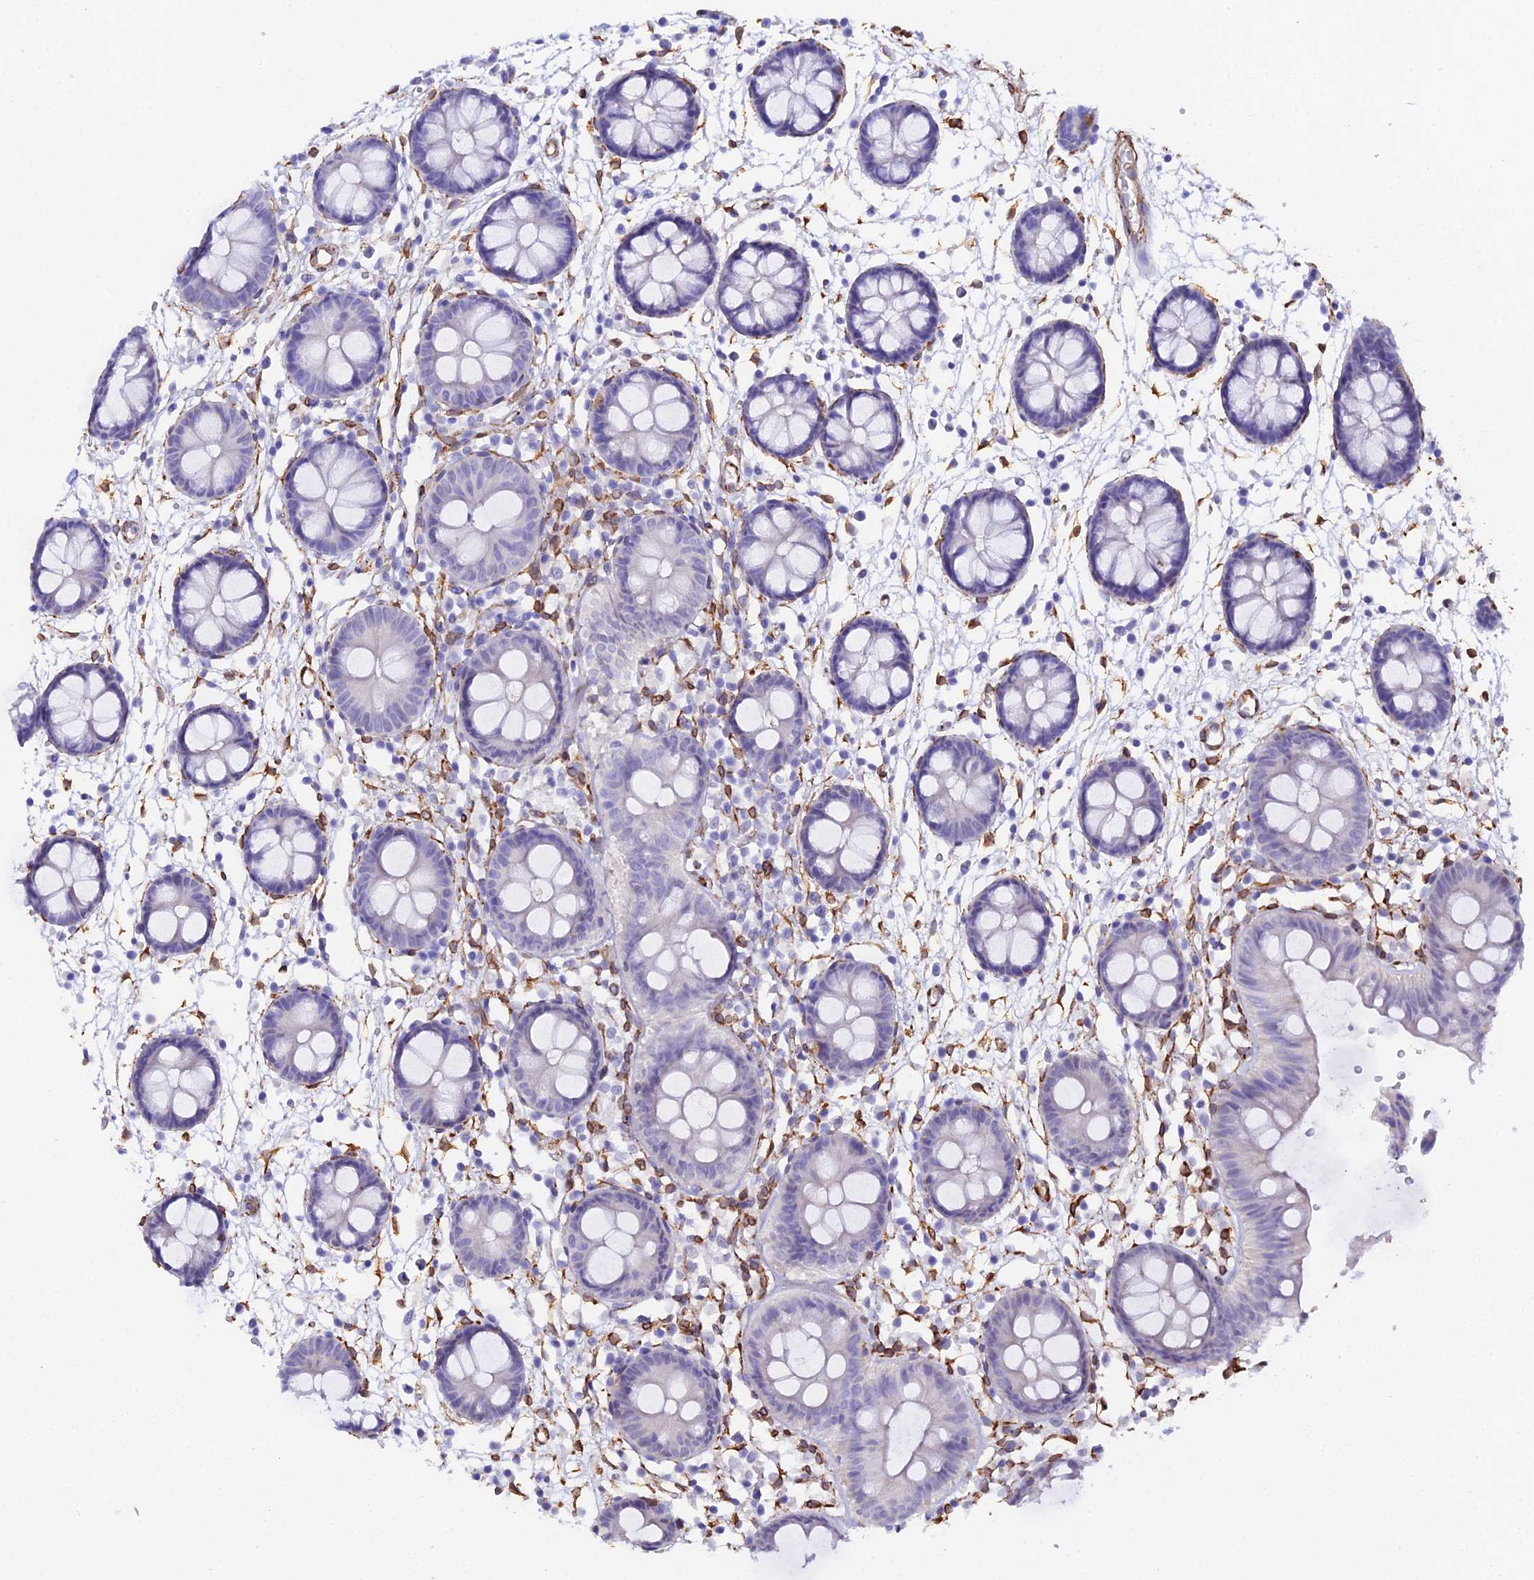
{"staining": {"intensity": "moderate", "quantity": ">75%", "location": "cytoplasmic/membranous"}, "tissue": "colon", "cell_type": "Endothelial cells", "image_type": "normal", "snomed": [{"axis": "morphology", "description": "Normal tissue, NOS"}, {"axis": "topography", "description": "Colon"}], "caption": "A high-resolution image shows IHC staining of benign colon, which displays moderate cytoplasmic/membranous expression in approximately >75% of endothelial cells. The staining was performed using DAB to visualize the protein expression in brown, while the nuclei were stained in blue with hematoxylin (Magnification: 20x).", "gene": "MXRA7", "patient": {"sex": "male", "age": 56}}